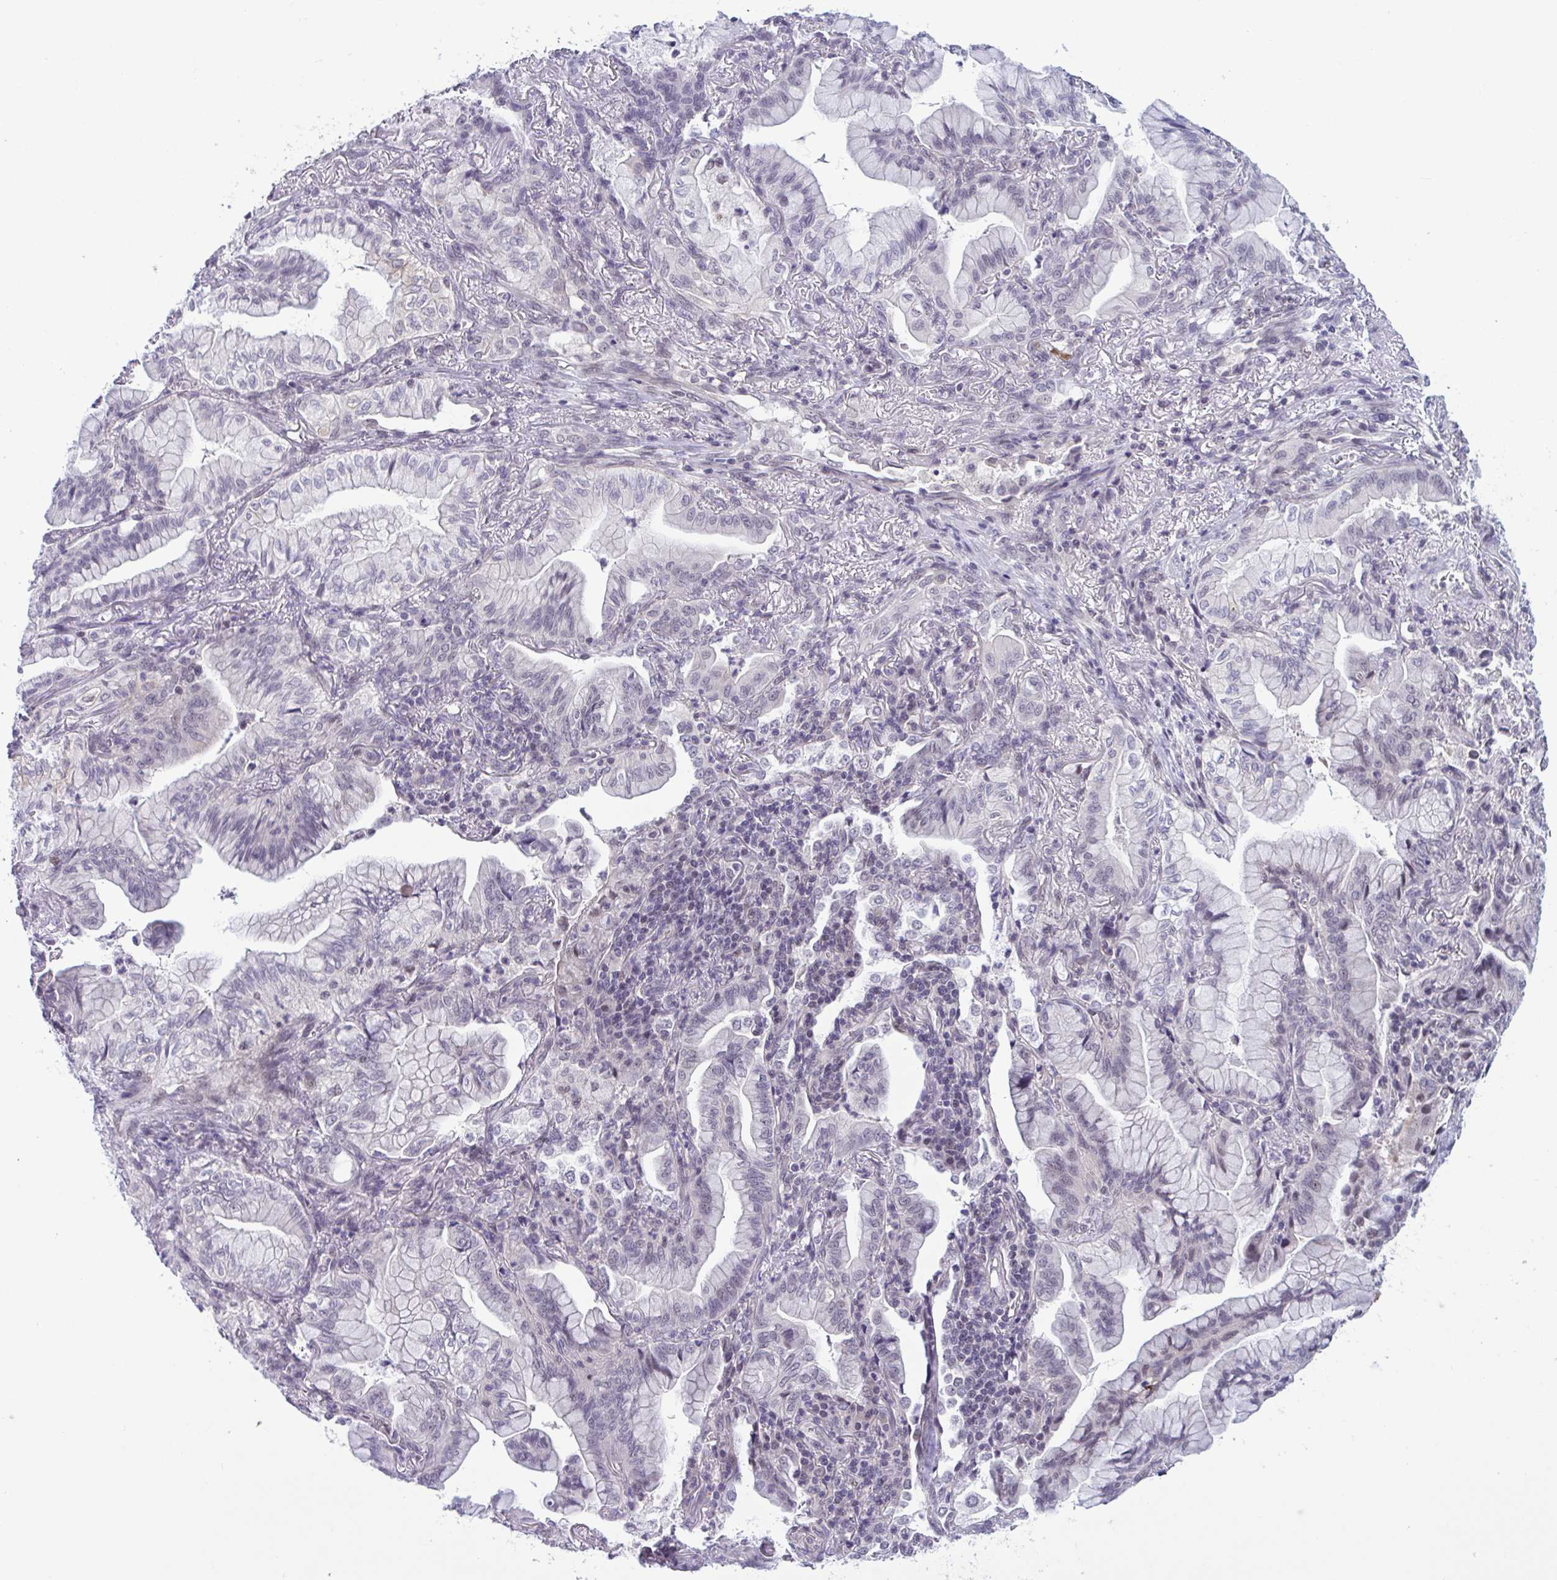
{"staining": {"intensity": "negative", "quantity": "none", "location": "none"}, "tissue": "lung cancer", "cell_type": "Tumor cells", "image_type": "cancer", "snomed": [{"axis": "morphology", "description": "Adenocarcinoma, NOS"}, {"axis": "topography", "description": "Lung"}], "caption": "Tumor cells show no significant expression in lung adenocarcinoma.", "gene": "TTC7B", "patient": {"sex": "male", "age": 77}}